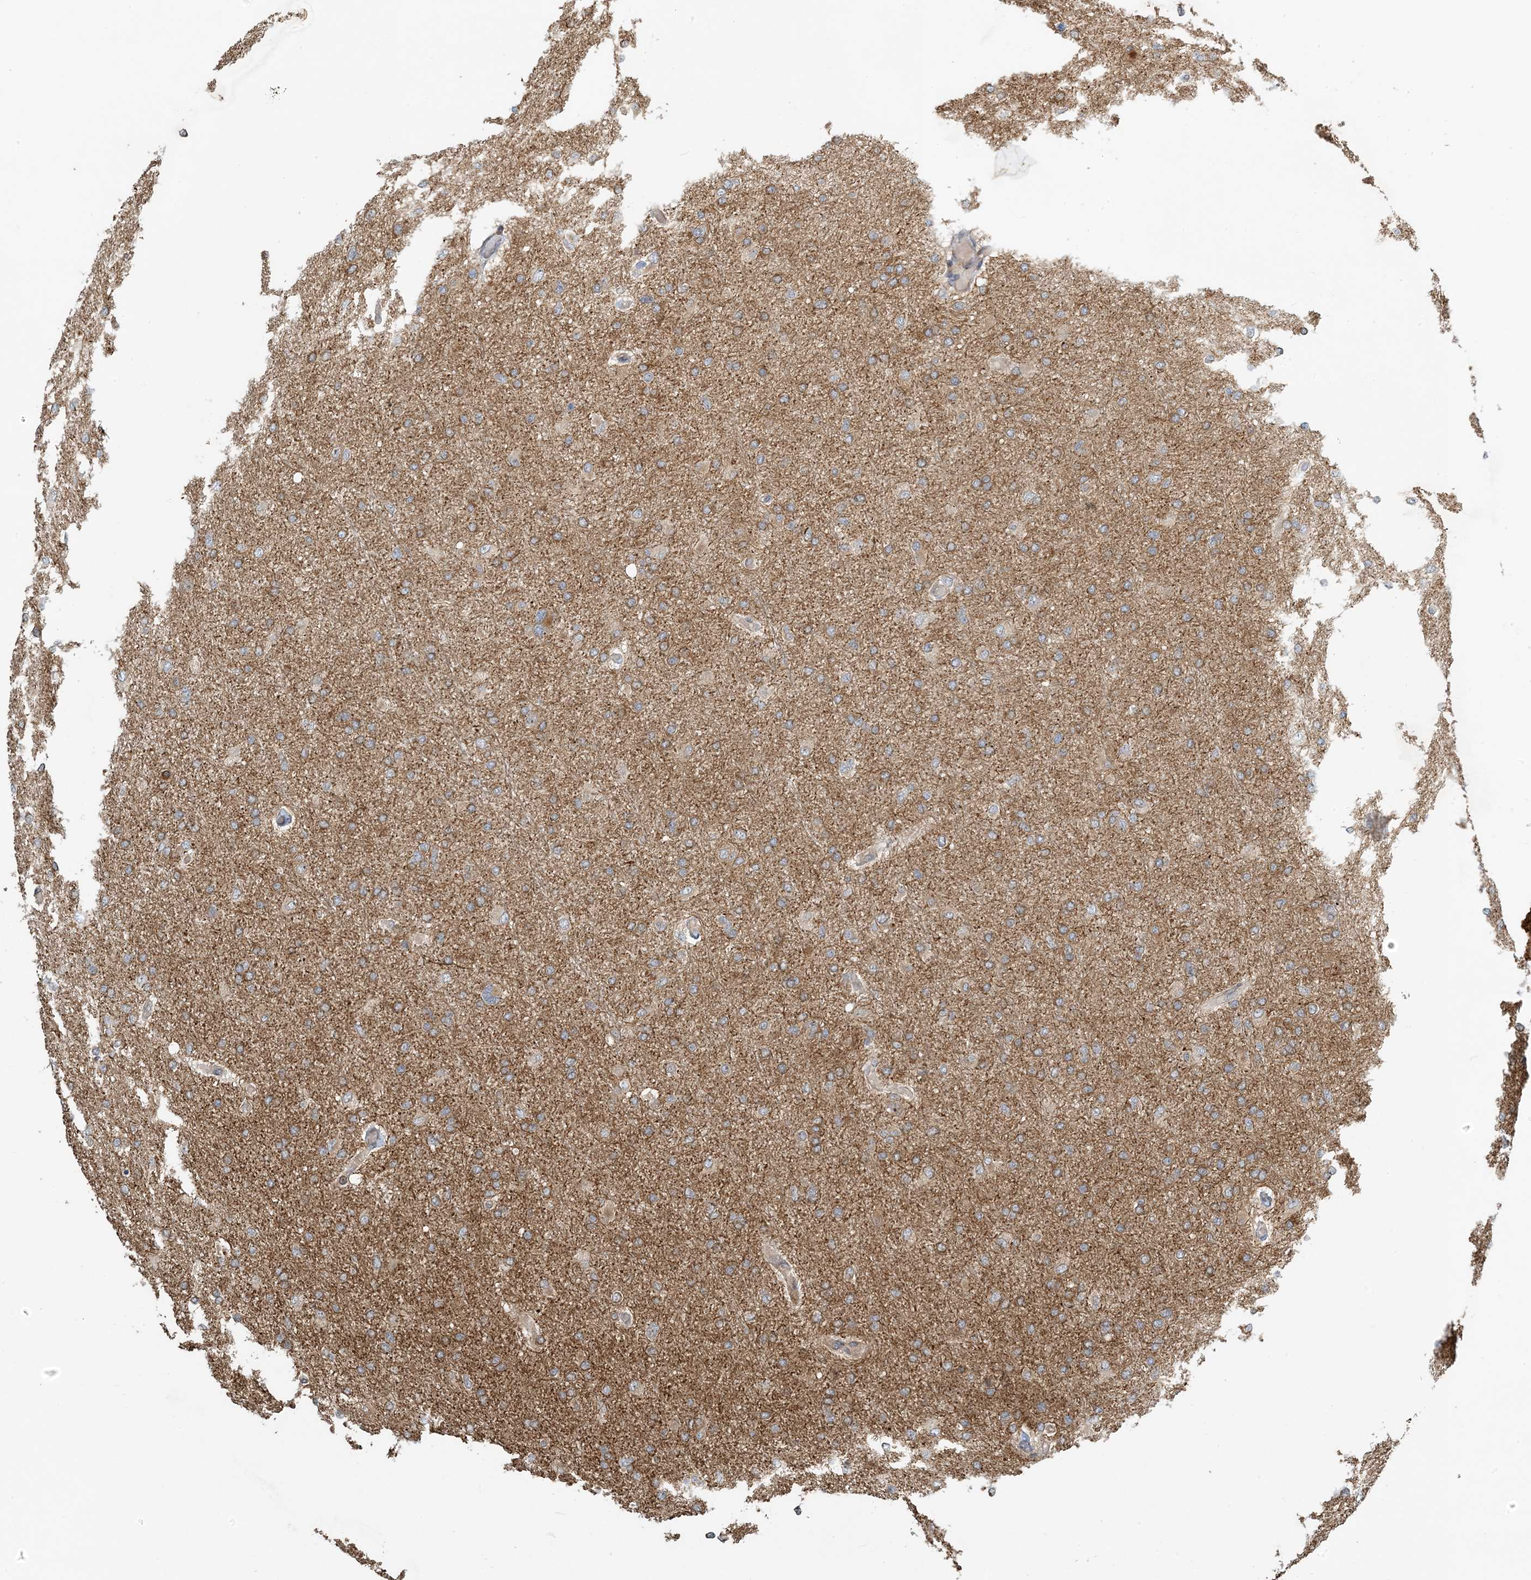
{"staining": {"intensity": "weak", "quantity": "<25%", "location": "cytoplasmic/membranous"}, "tissue": "glioma", "cell_type": "Tumor cells", "image_type": "cancer", "snomed": [{"axis": "morphology", "description": "Glioma, malignant, High grade"}, {"axis": "topography", "description": "Cerebral cortex"}], "caption": "Immunohistochemistry (IHC) of human high-grade glioma (malignant) displays no positivity in tumor cells.", "gene": "ZBTB3", "patient": {"sex": "female", "age": 36}}